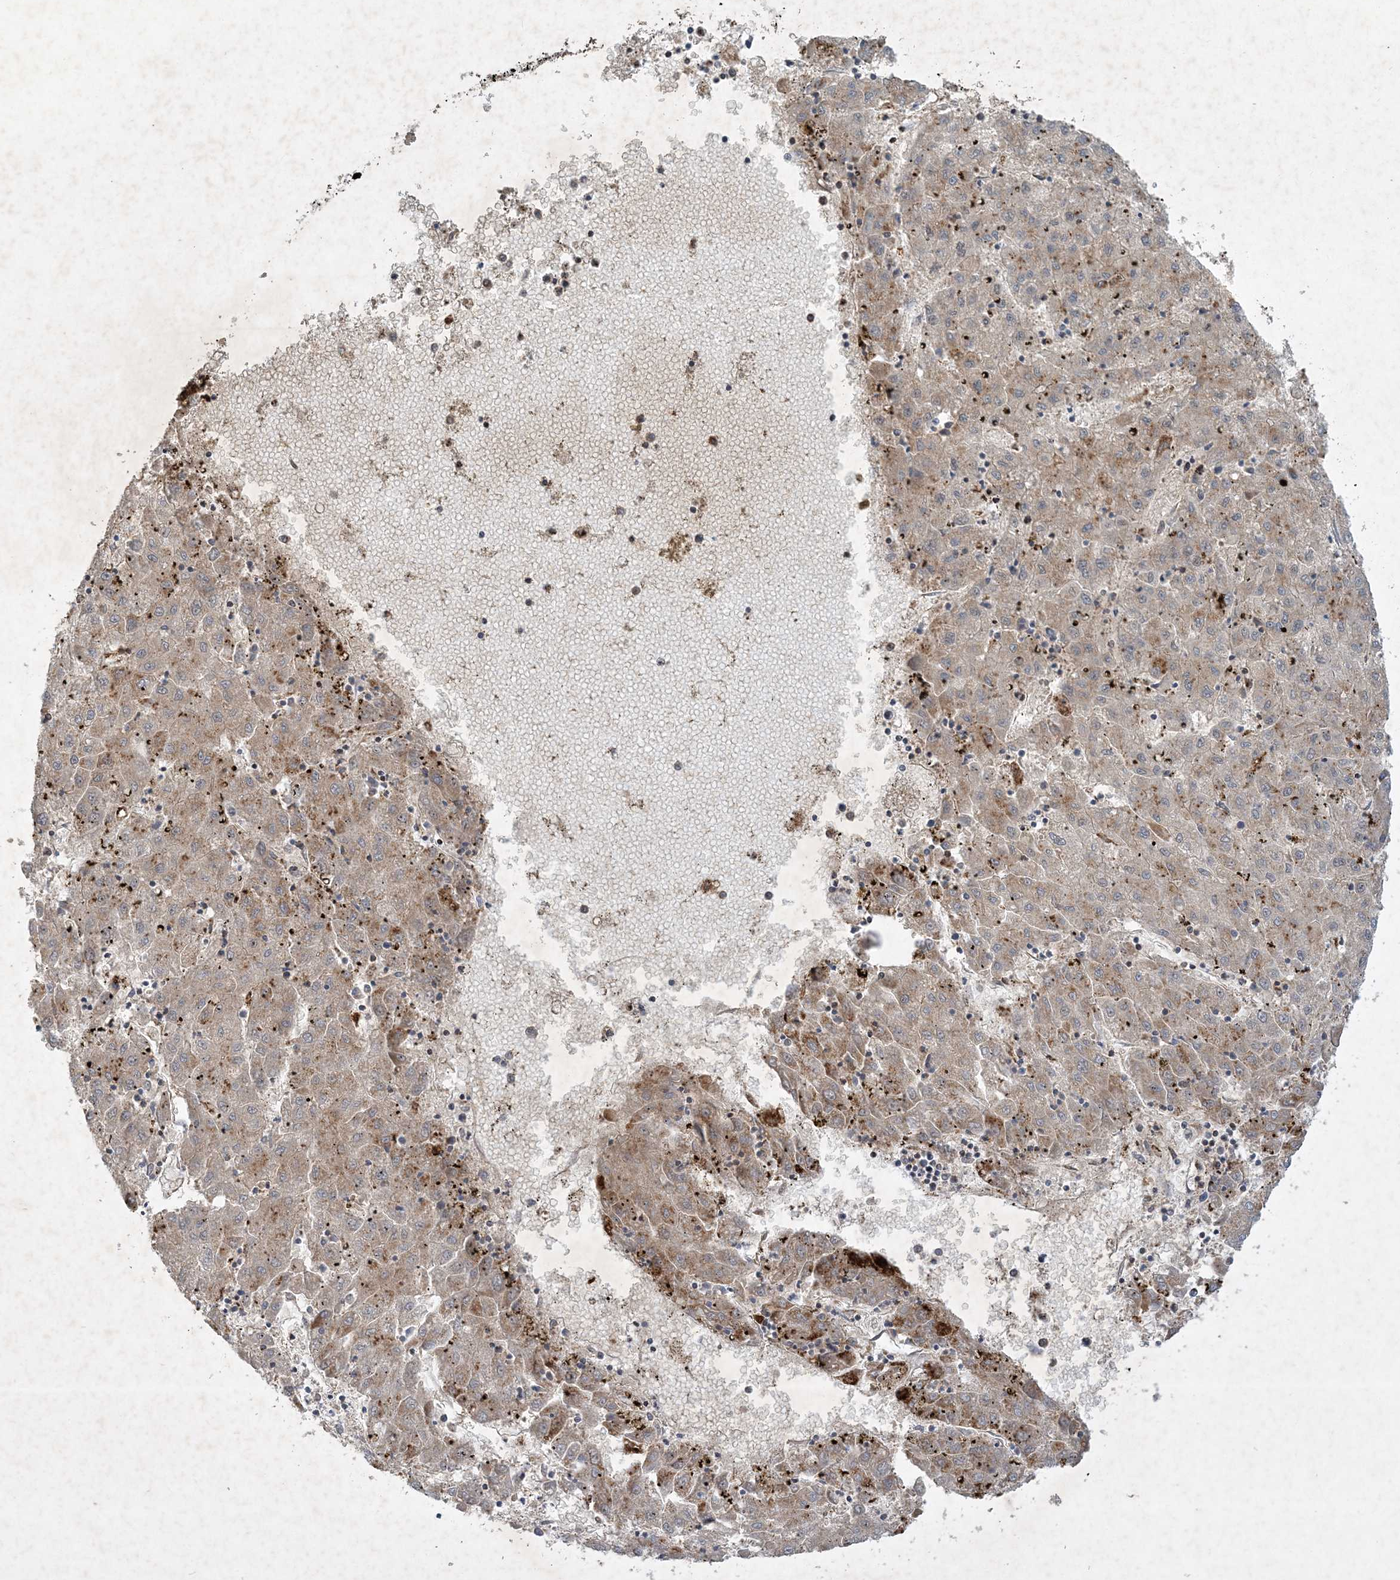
{"staining": {"intensity": "weak", "quantity": ">75%", "location": "cytoplasmic/membranous"}, "tissue": "liver cancer", "cell_type": "Tumor cells", "image_type": "cancer", "snomed": [{"axis": "morphology", "description": "Carcinoma, Hepatocellular, NOS"}, {"axis": "topography", "description": "Liver"}], "caption": "Human liver hepatocellular carcinoma stained with a protein marker shows weak staining in tumor cells.", "gene": "THG1L", "patient": {"sex": "male", "age": 72}}